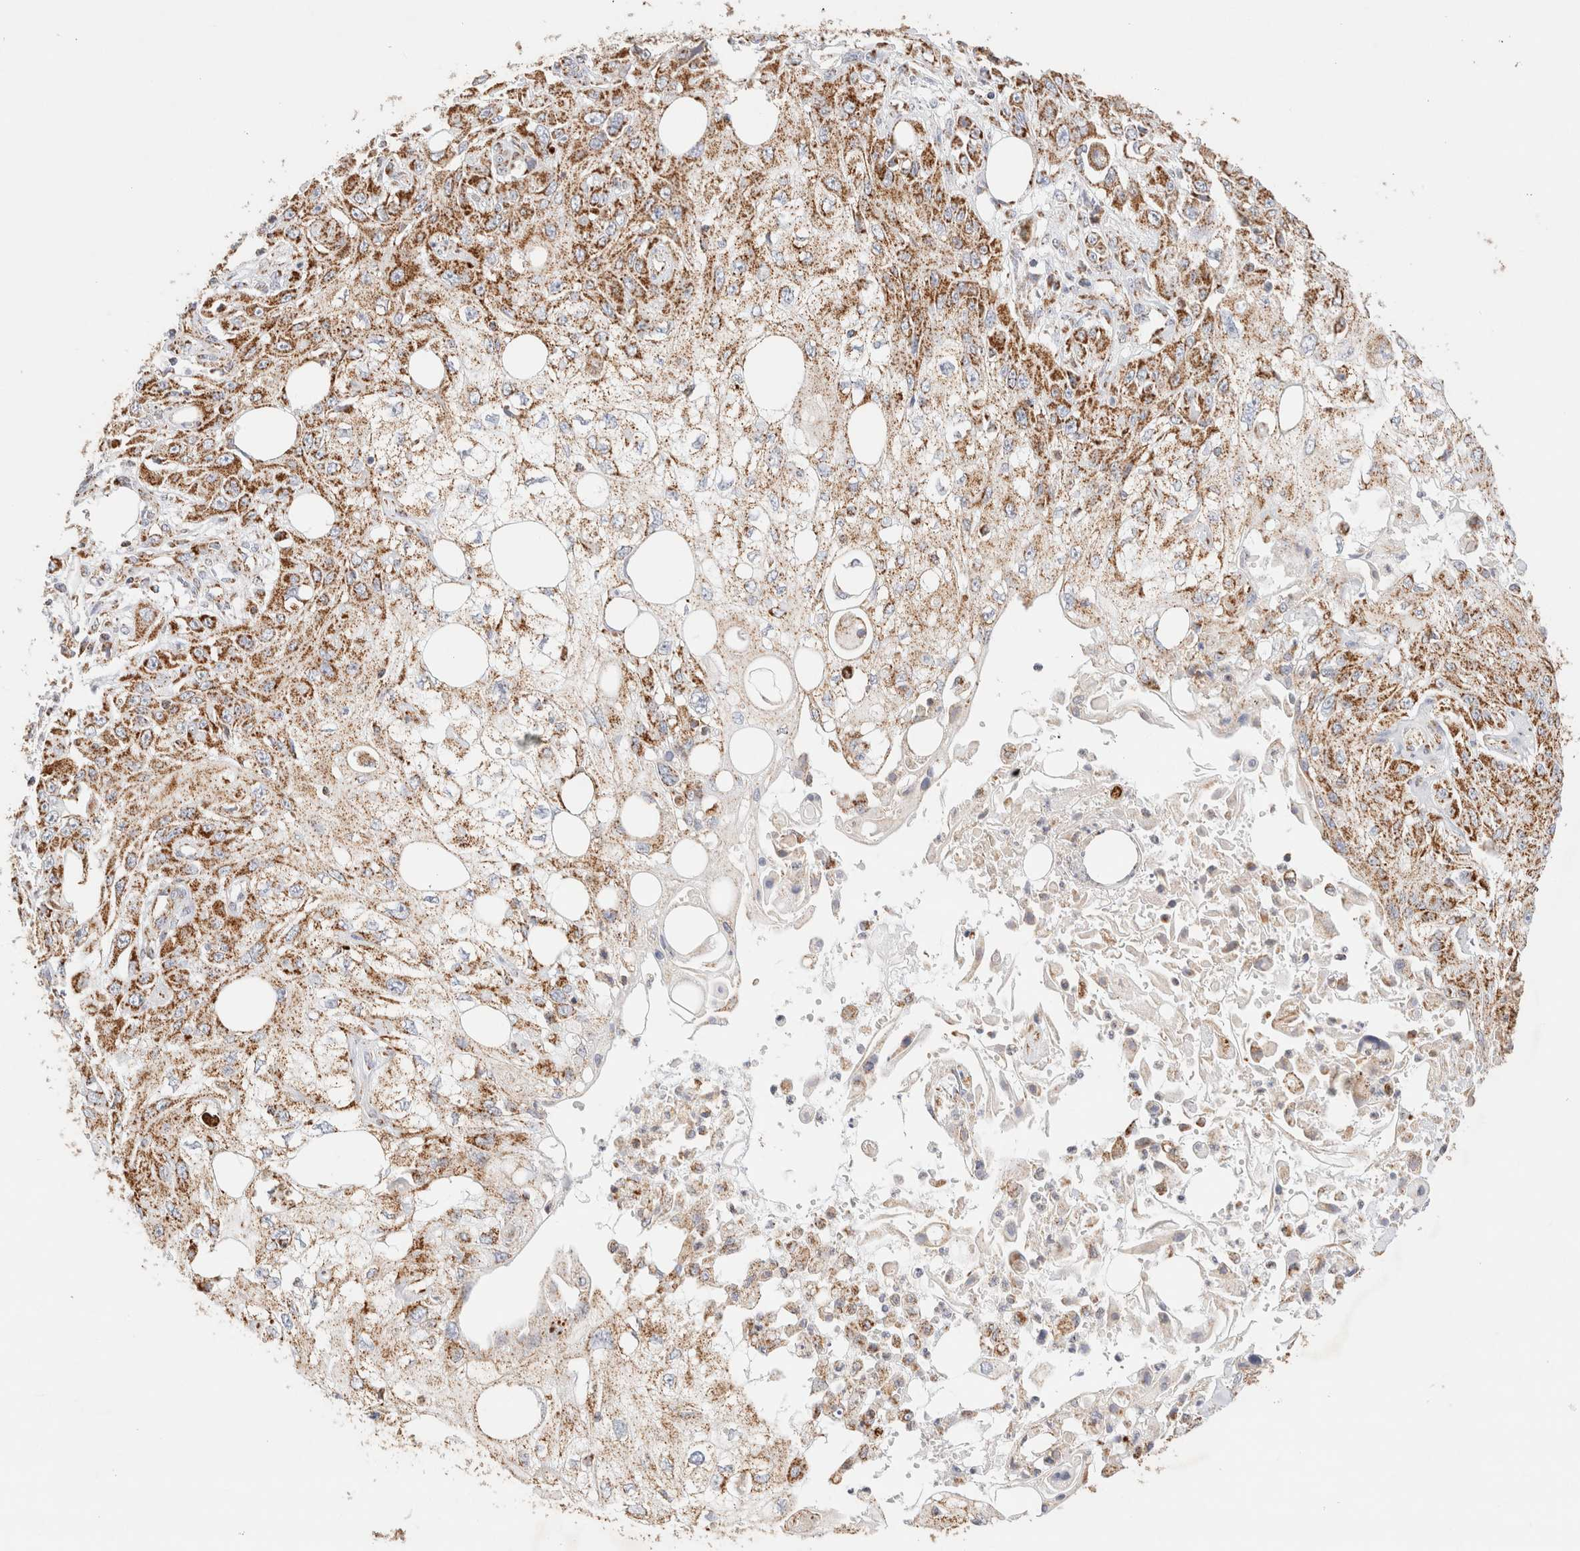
{"staining": {"intensity": "moderate", "quantity": ">75%", "location": "cytoplasmic/membranous"}, "tissue": "skin cancer", "cell_type": "Tumor cells", "image_type": "cancer", "snomed": [{"axis": "morphology", "description": "Squamous cell carcinoma, NOS"}, {"axis": "topography", "description": "Skin"}], "caption": "Immunohistochemical staining of skin squamous cell carcinoma displays medium levels of moderate cytoplasmic/membranous positivity in approximately >75% of tumor cells. (DAB = brown stain, brightfield microscopy at high magnification).", "gene": "PHB2", "patient": {"sex": "male", "age": 75}}